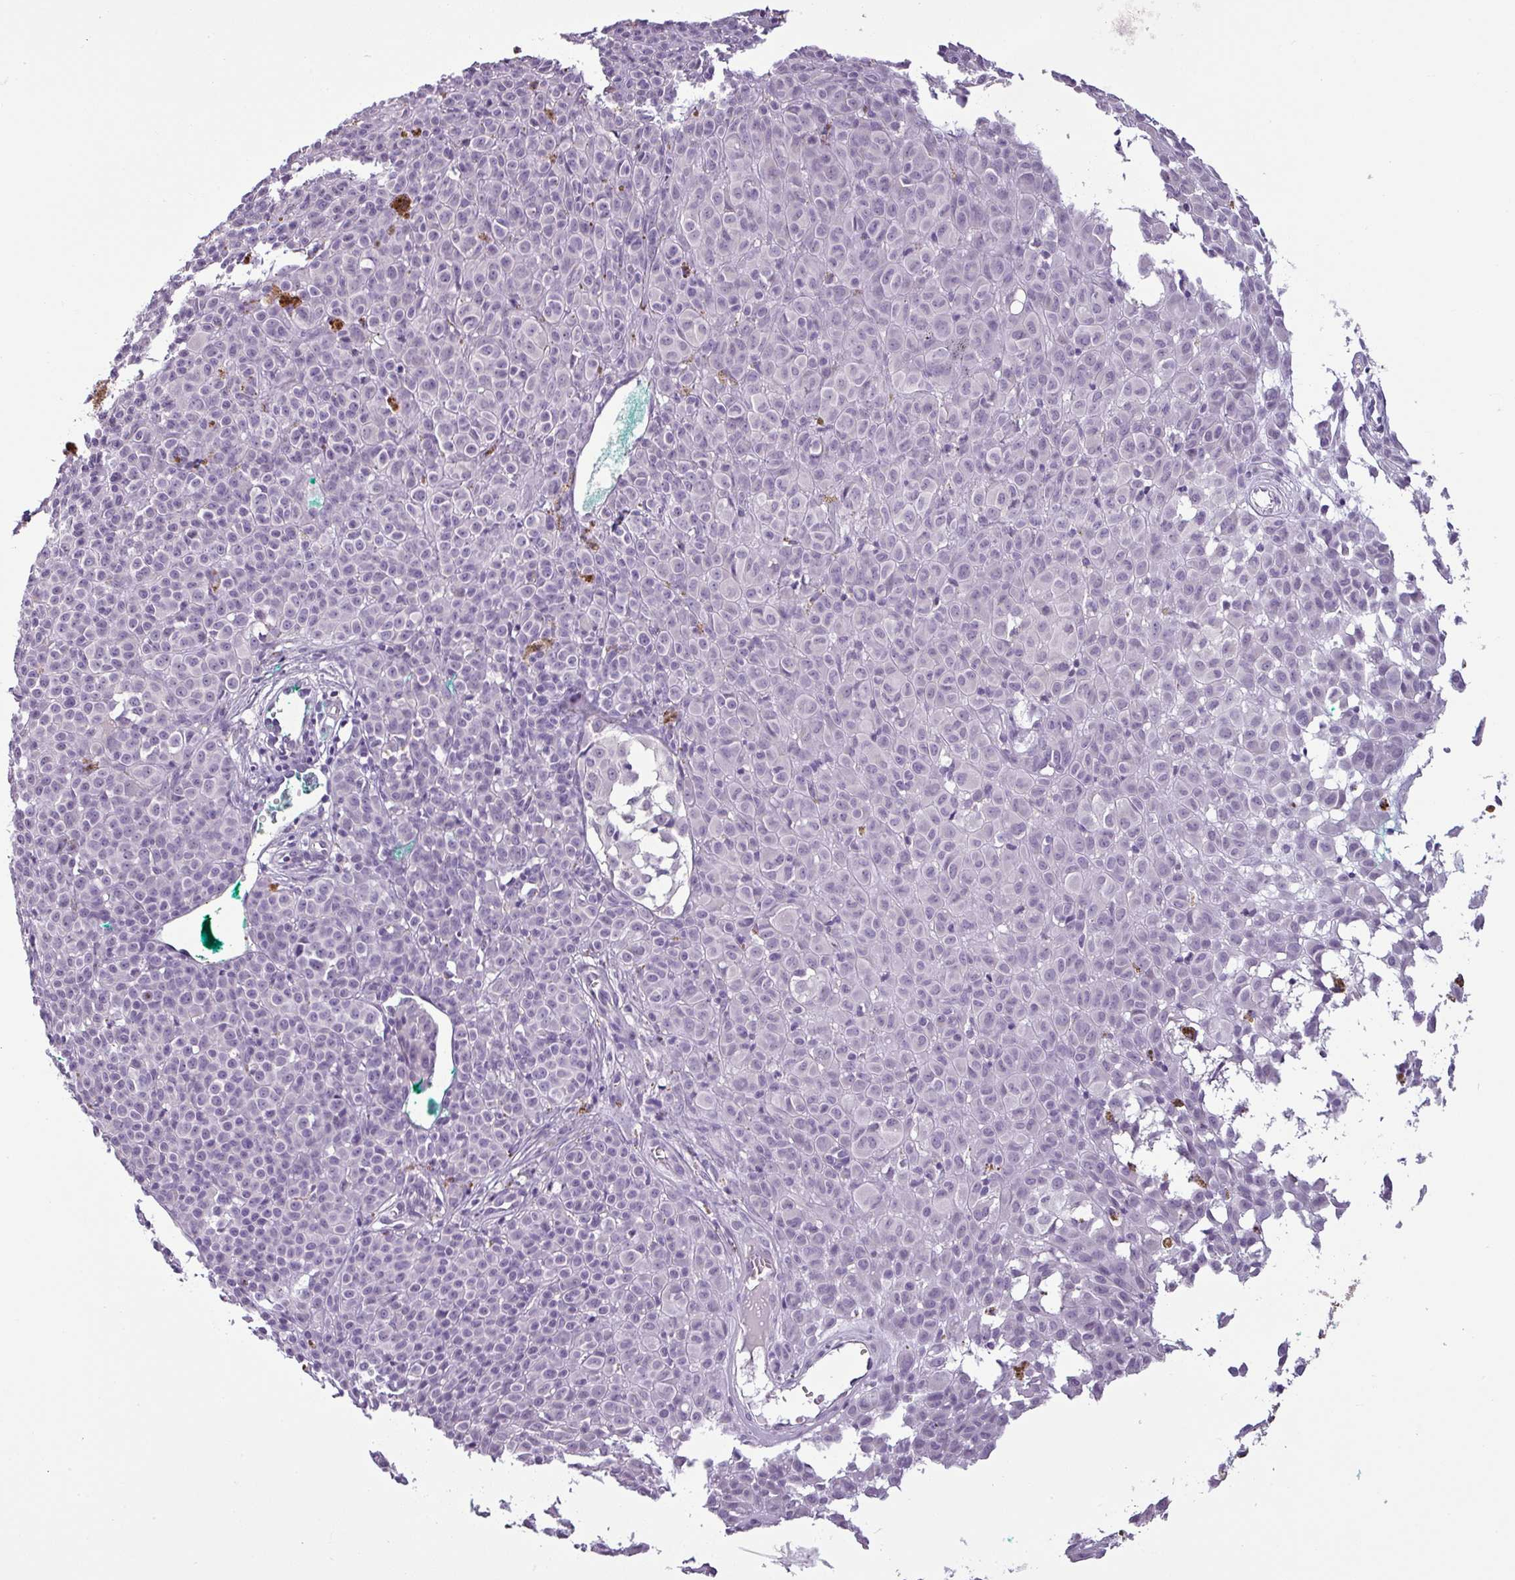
{"staining": {"intensity": "negative", "quantity": "none", "location": "none"}, "tissue": "melanoma", "cell_type": "Tumor cells", "image_type": "cancer", "snomed": [{"axis": "morphology", "description": "Malignant melanoma, NOS"}, {"axis": "topography", "description": "Skin of leg"}], "caption": "Tumor cells are negative for protein expression in human malignant melanoma.", "gene": "OR52D1", "patient": {"sex": "female", "age": 72}}